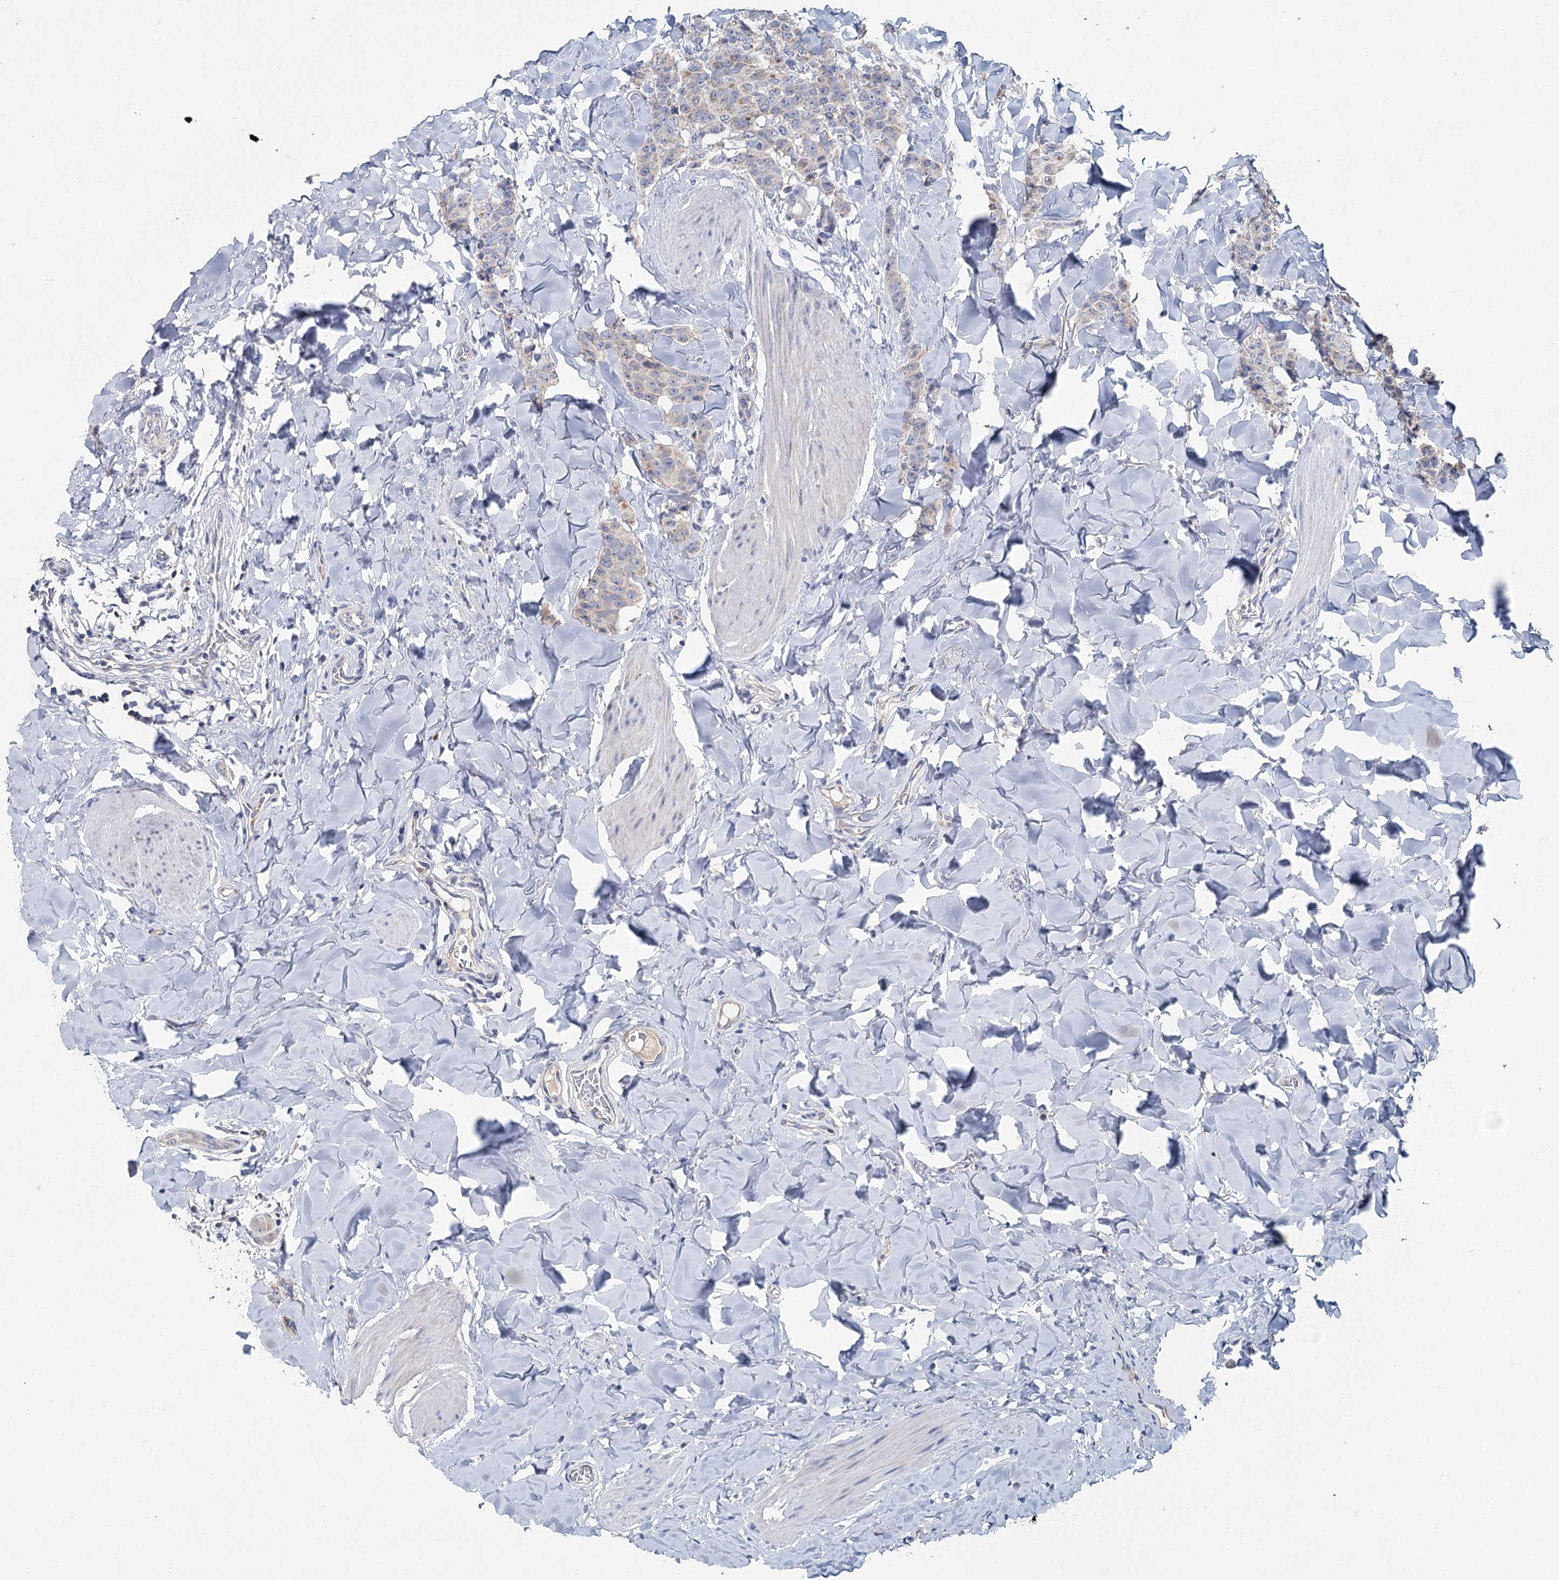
{"staining": {"intensity": "negative", "quantity": "none", "location": "none"}, "tissue": "breast cancer", "cell_type": "Tumor cells", "image_type": "cancer", "snomed": [{"axis": "morphology", "description": "Duct carcinoma"}, {"axis": "topography", "description": "Breast"}], "caption": "Breast cancer stained for a protein using immunohistochemistry (IHC) shows no expression tumor cells.", "gene": "ANKRD16", "patient": {"sex": "female", "age": 40}}